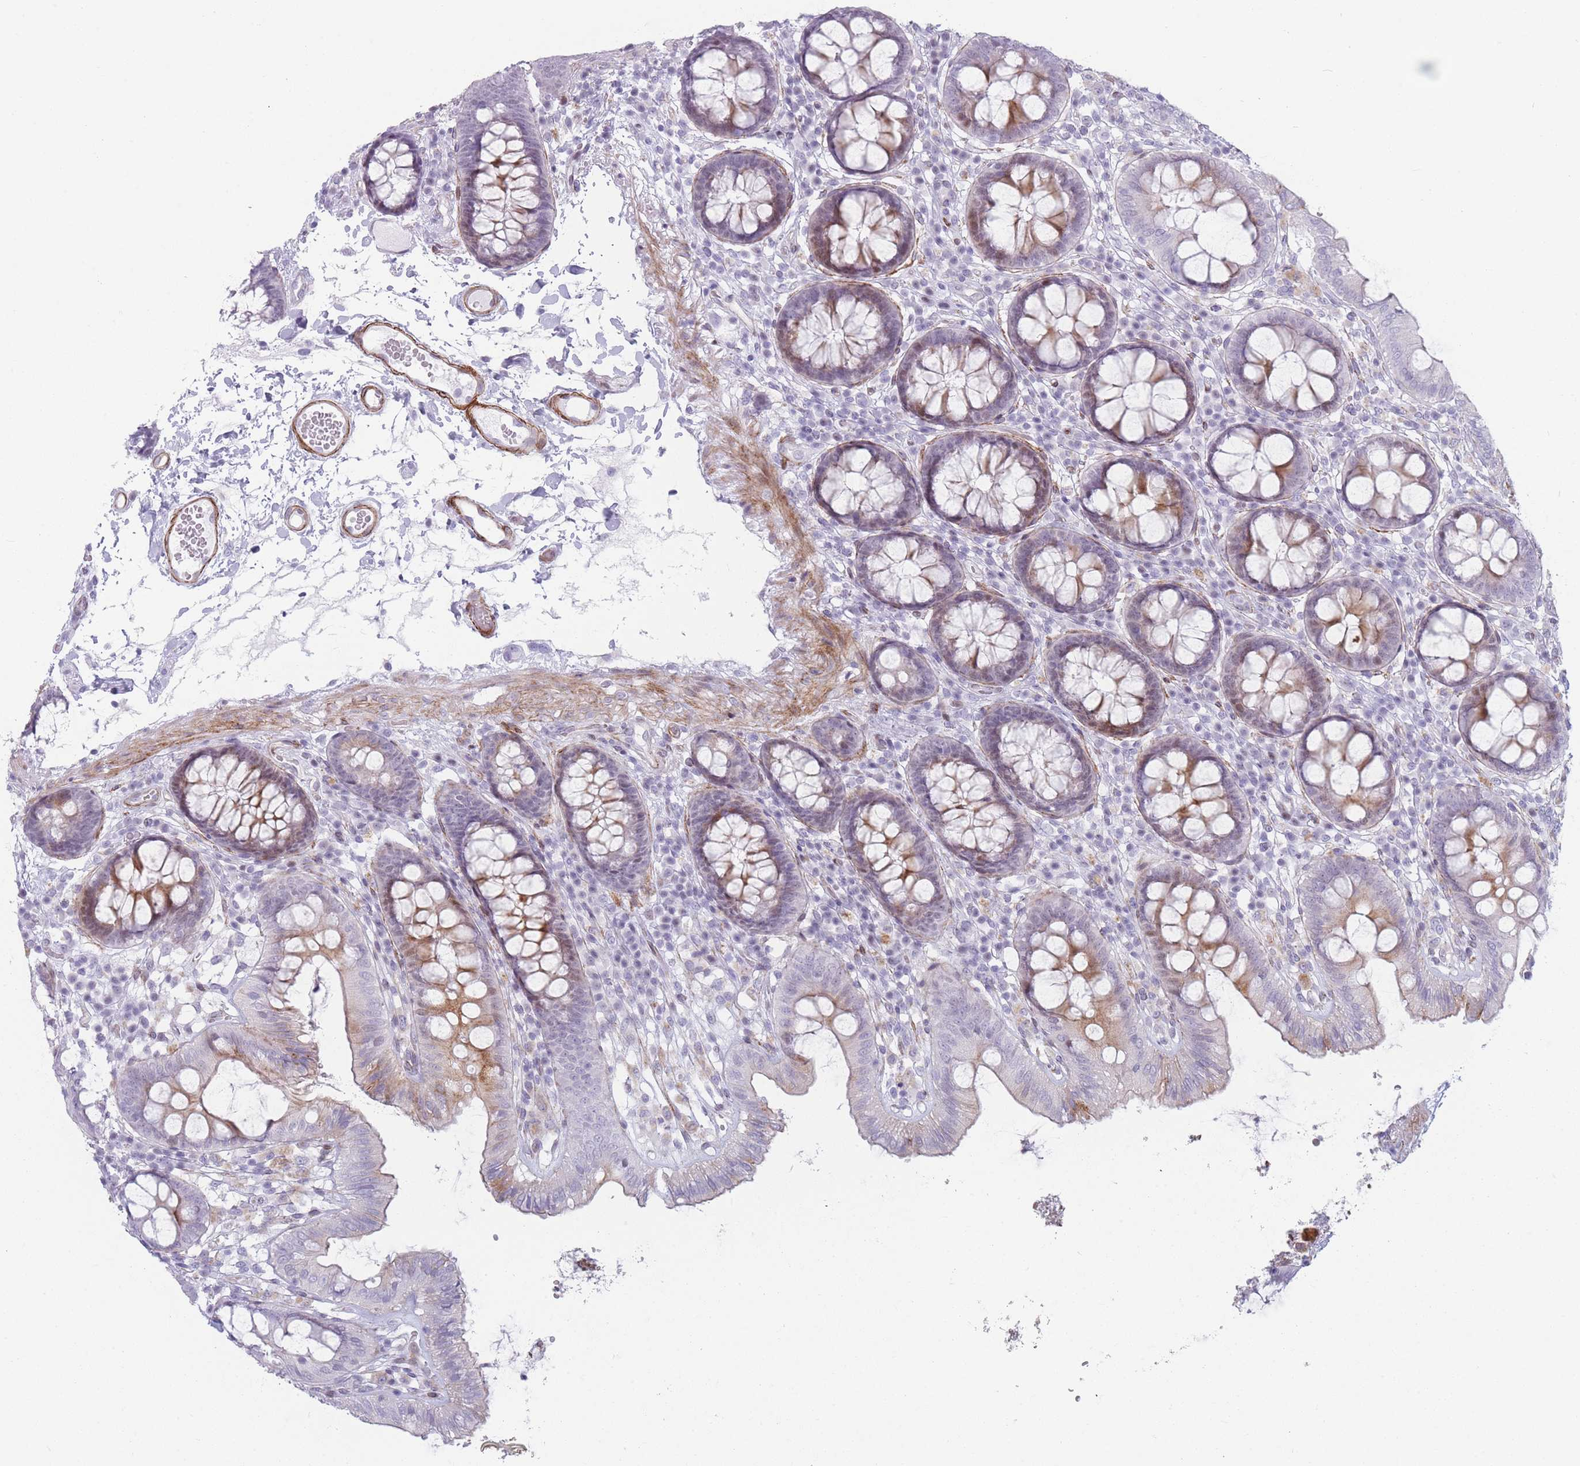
{"staining": {"intensity": "moderate", "quantity": ">75%", "location": "cytoplasmic/membranous"}, "tissue": "colon", "cell_type": "Endothelial cells", "image_type": "normal", "snomed": [{"axis": "morphology", "description": "Normal tissue, NOS"}, {"axis": "topography", "description": "Colon"}], "caption": "The photomicrograph displays staining of normal colon, revealing moderate cytoplasmic/membranous protein staining (brown color) within endothelial cells. (DAB (3,3'-diaminobenzidine) = brown stain, brightfield microscopy at high magnification).", "gene": "IFNA10", "patient": {"sex": "male", "age": 84}}